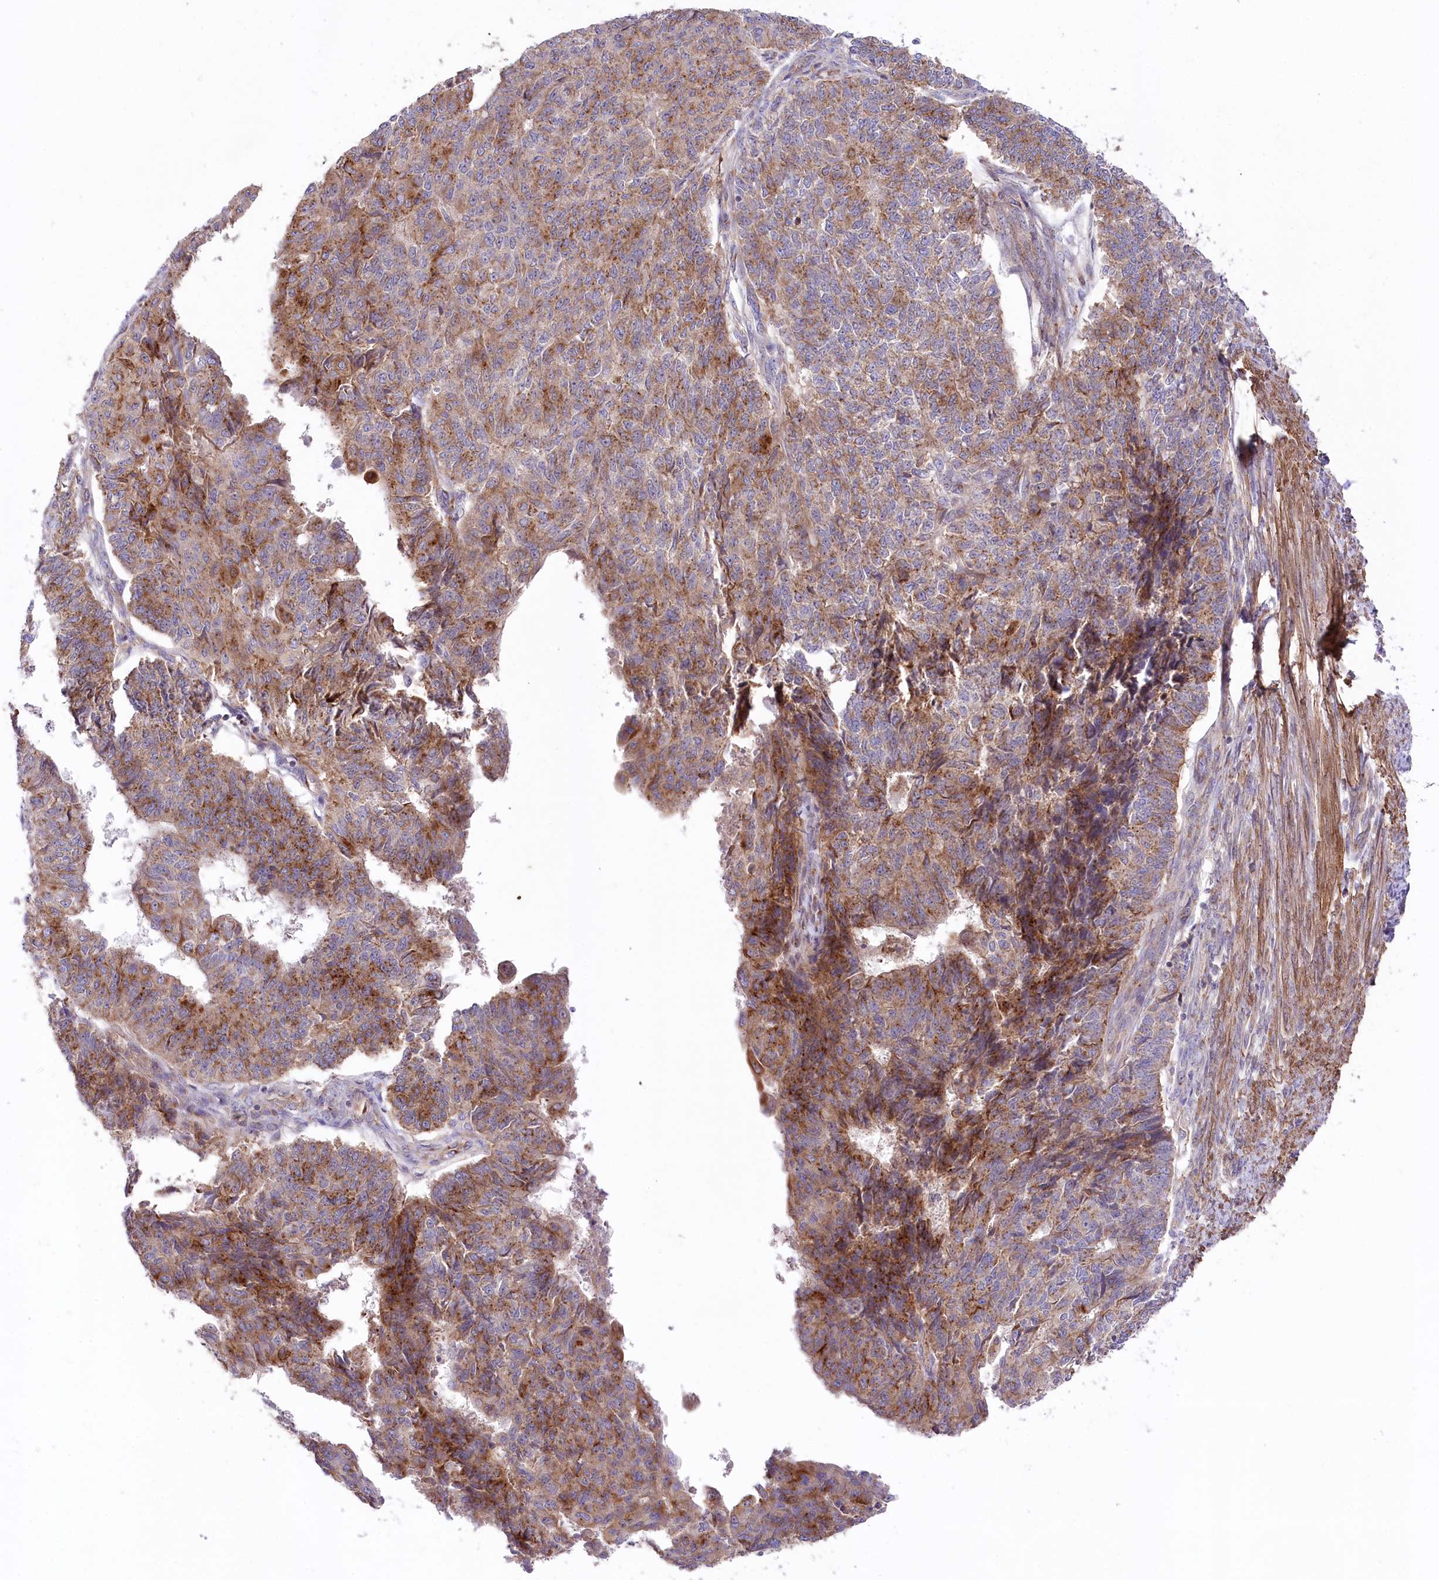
{"staining": {"intensity": "moderate", "quantity": ">75%", "location": "cytoplasmic/membranous"}, "tissue": "endometrial cancer", "cell_type": "Tumor cells", "image_type": "cancer", "snomed": [{"axis": "morphology", "description": "Adenocarcinoma, NOS"}, {"axis": "topography", "description": "Endometrium"}], "caption": "Human endometrial cancer stained for a protein (brown) shows moderate cytoplasmic/membranous positive staining in approximately >75% of tumor cells.", "gene": "STX6", "patient": {"sex": "female", "age": 32}}